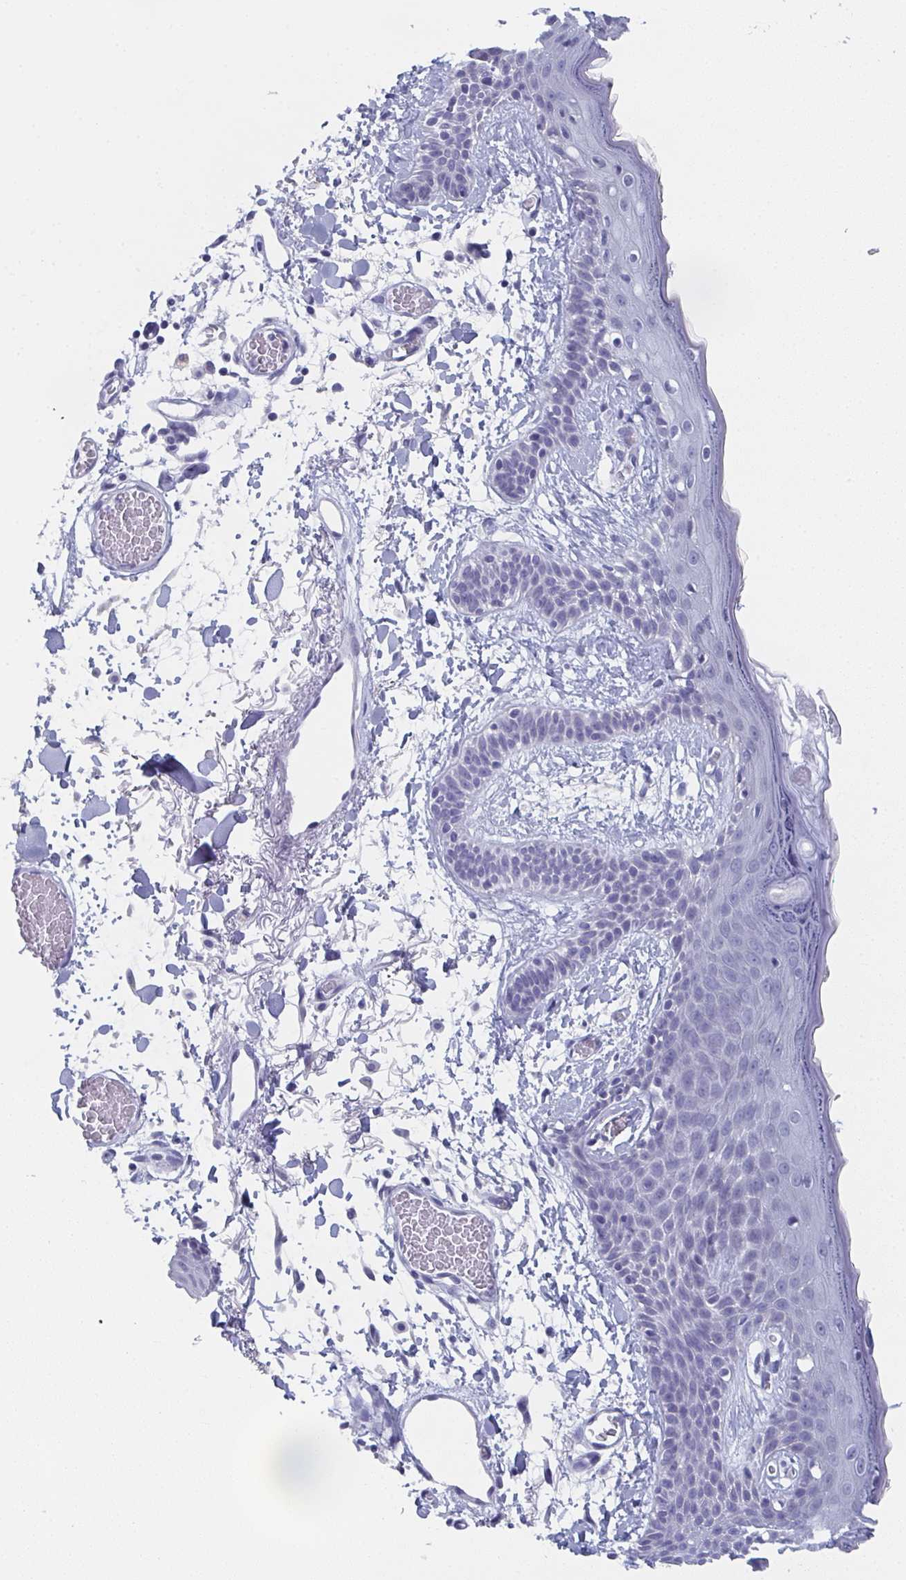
{"staining": {"intensity": "negative", "quantity": "none", "location": "none"}, "tissue": "skin", "cell_type": "Fibroblasts", "image_type": "normal", "snomed": [{"axis": "morphology", "description": "Normal tissue, NOS"}, {"axis": "topography", "description": "Skin"}], "caption": "Immunohistochemistry (IHC) micrograph of normal skin stained for a protein (brown), which reveals no staining in fibroblasts. (Immunohistochemistry (IHC), brightfield microscopy, high magnification).", "gene": "DYDC2", "patient": {"sex": "male", "age": 79}}